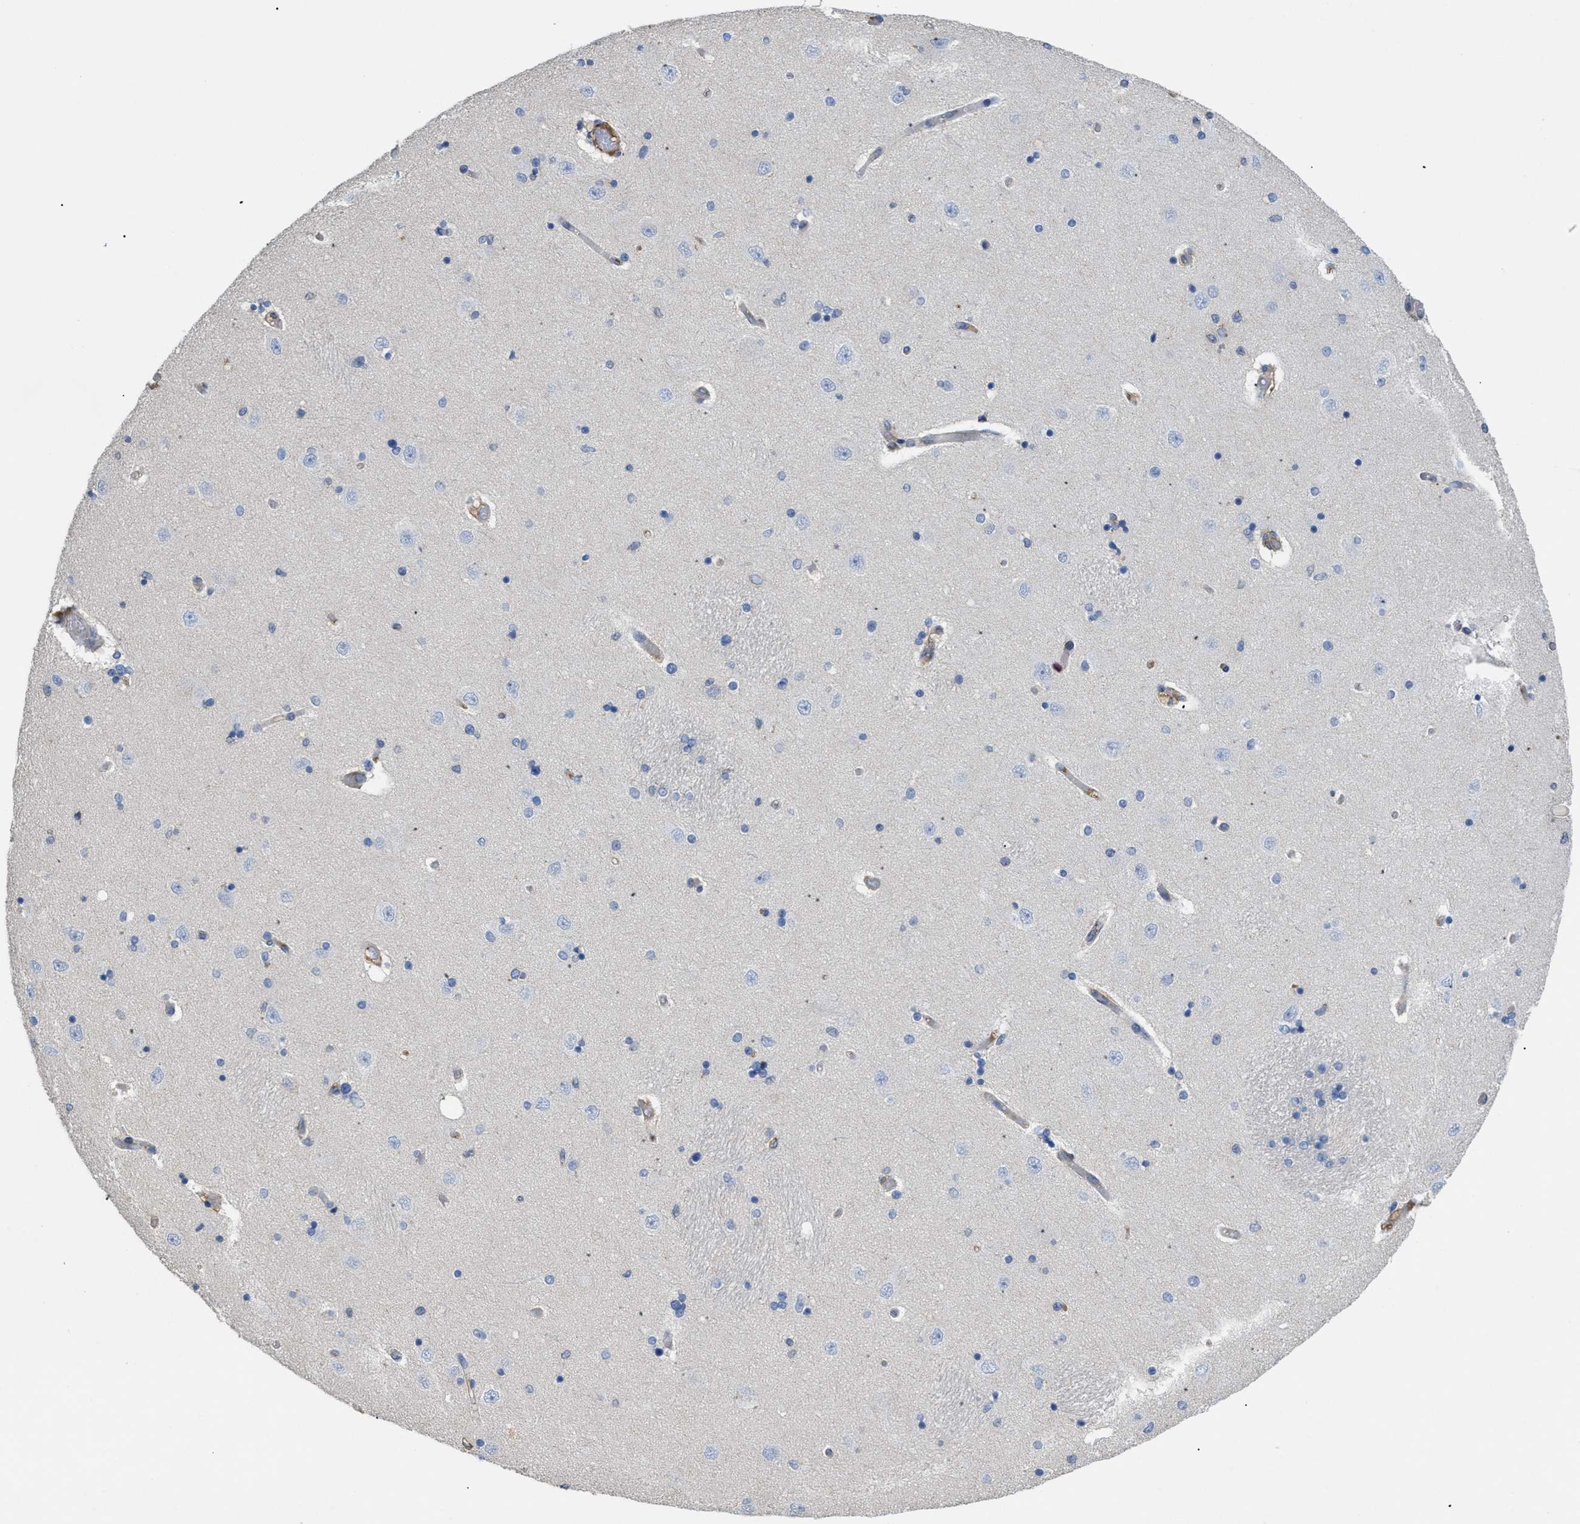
{"staining": {"intensity": "negative", "quantity": "none", "location": "none"}, "tissue": "hippocampus", "cell_type": "Glial cells", "image_type": "normal", "snomed": [{"axis": "morphology", "description": "Normal tissue, NOS"}, {"axis": "topography", "description": "Hippocampus"}], "caption": "Glial cells show no significant protein expression in benign hippocampus. The staining is performed using DAB (3,3'-diaminobenzidine) brown chromogen with nuclei counter-stained in using hematoxylin.", "gene": "ANXA4", "patient": {"sex": "female", "age": 54}}